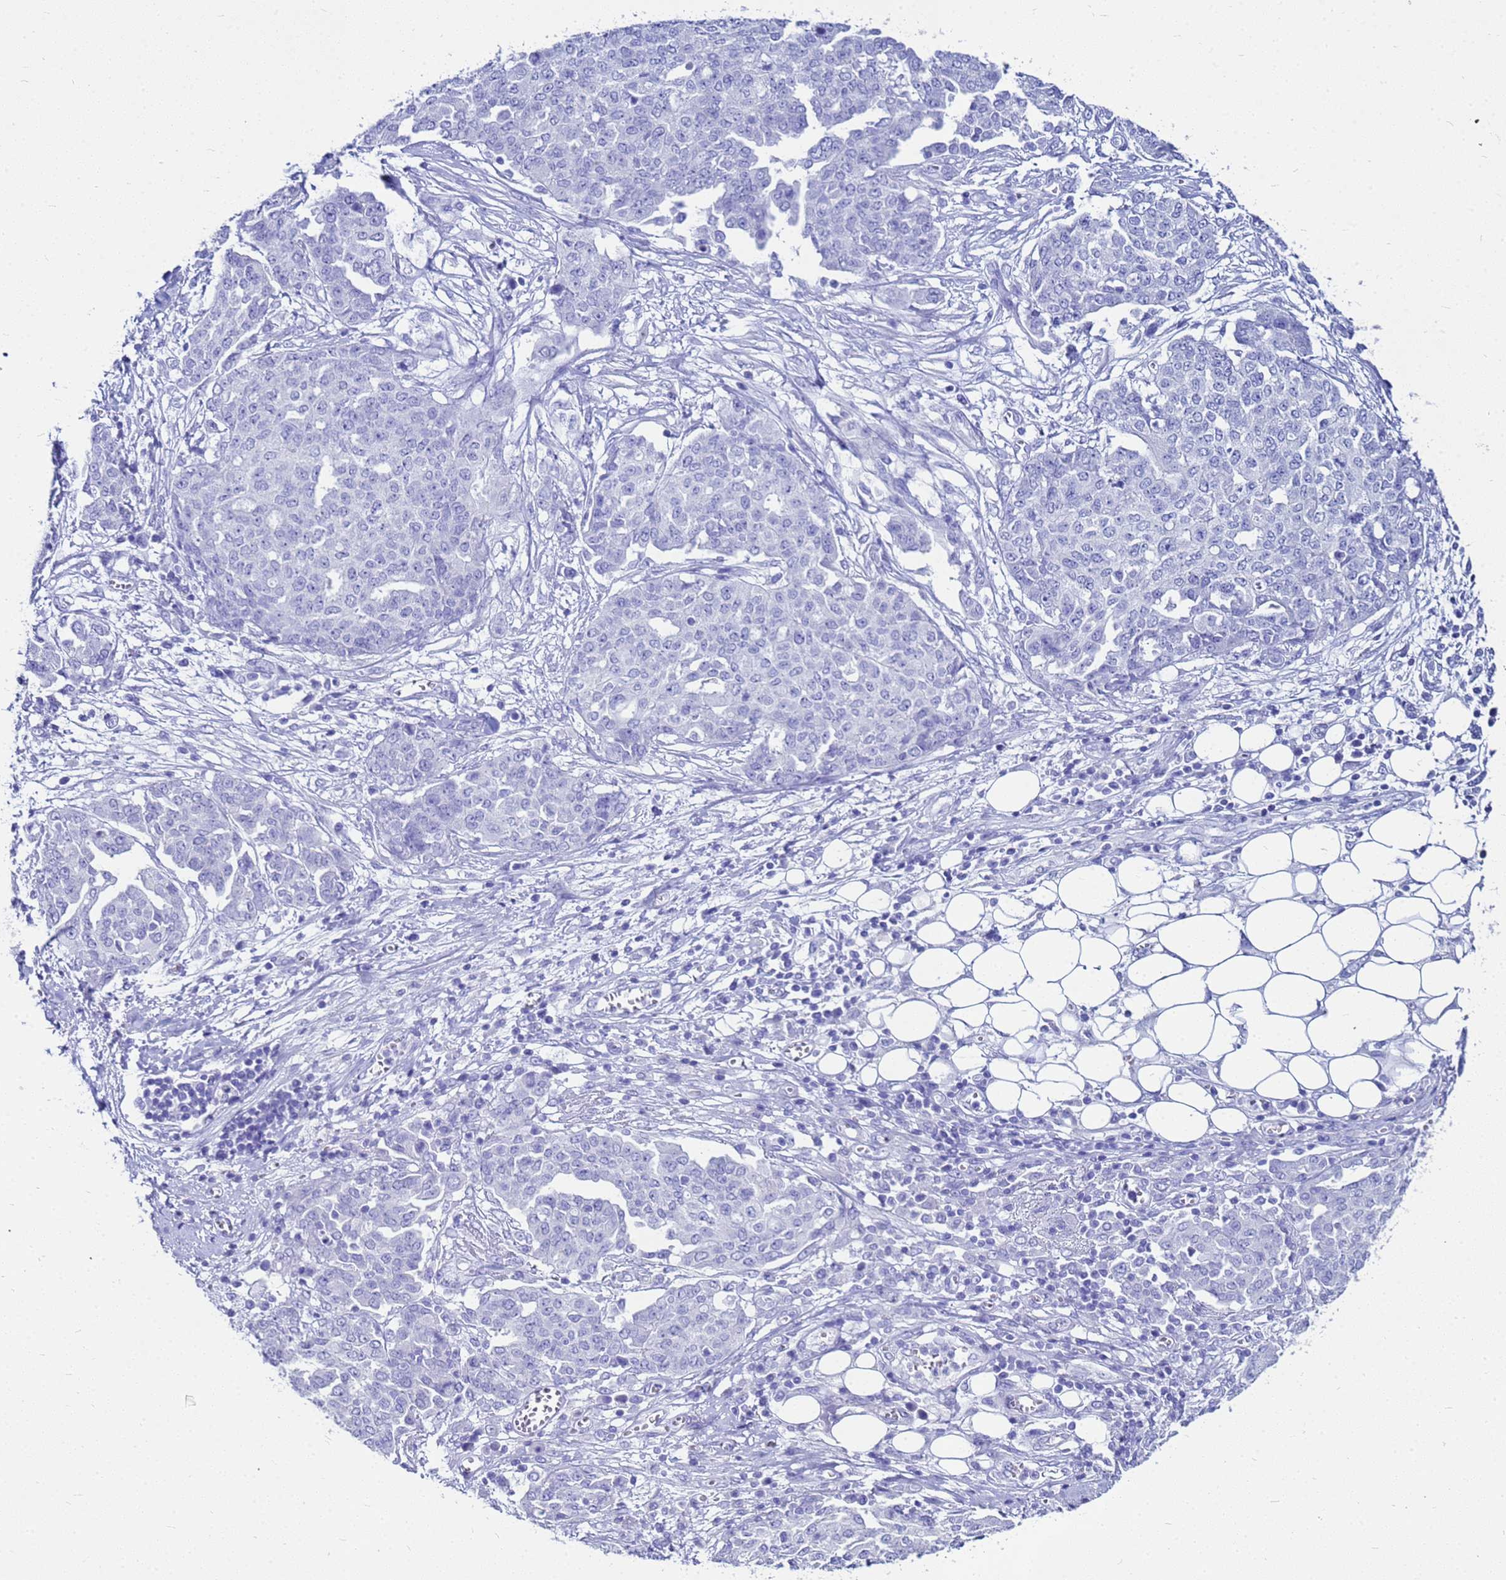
{"staining": {"intensity": "negative", "quantity": "none", "location": "none"}, "tissue": "ovarian cancer", "cell_type": "Tumor cells", "image_type": "cancer", "snomed": [{"axis": "morphology", "description": "Cystadenocarcinoma, serous, NOS"}, {"axis": "topography", "description": "Soft tissue"}, {"axis": "topography", "description": "Ovary"}], "caption": "Human ovarian cancer (serous cystadenocarcinoma) stained for a protein using immunohistochemistry demonstrates no staining in tumor cells.", "gene": "CKB", "patient": {"sex": "female", "age": 57}}